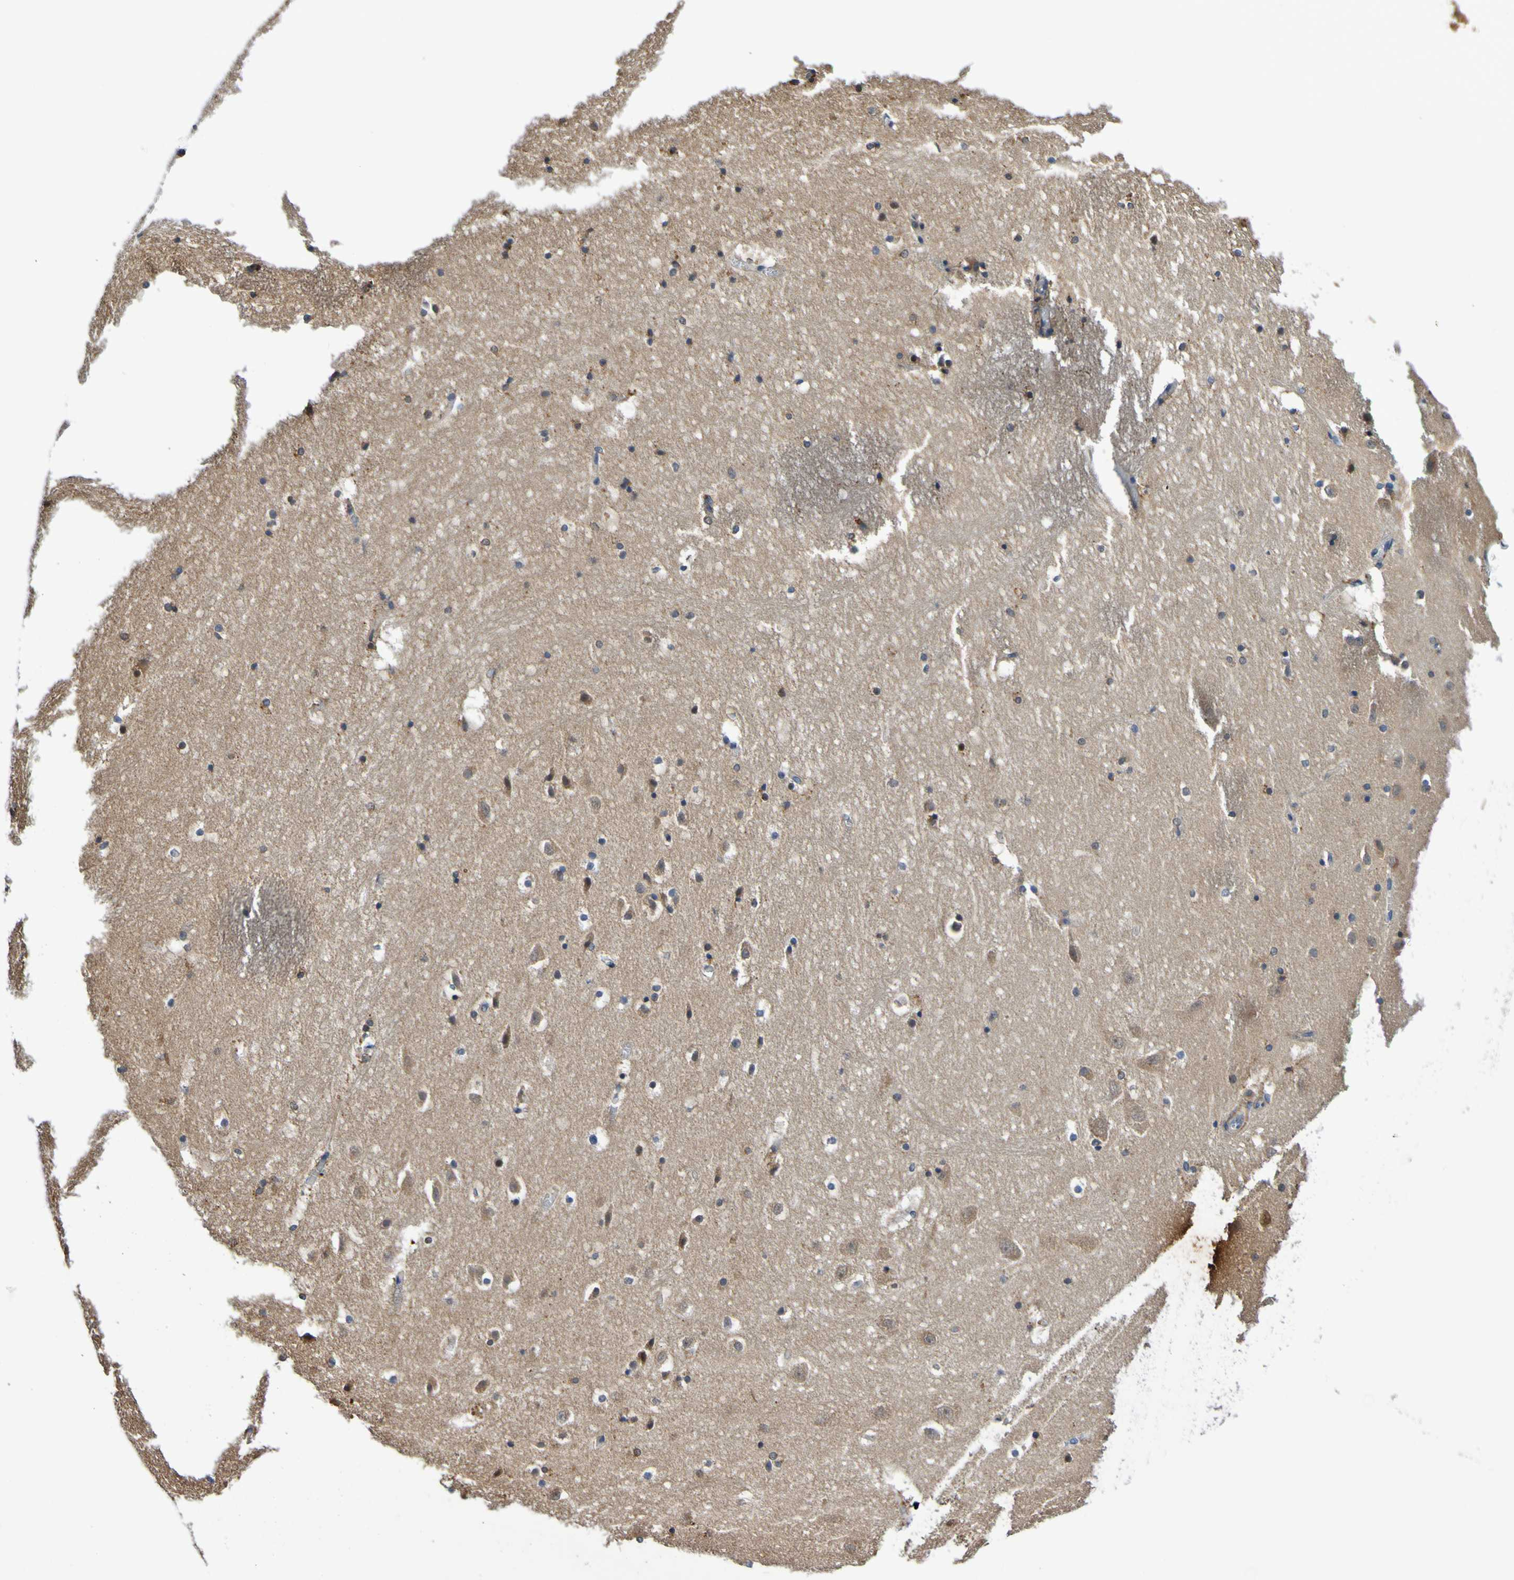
{"staining": {"intensity": "negative", "quantity": "none", "location": "none"}, "tissue": "hippocampus", "cell_type": "Glial cells", "image_type": "normal", "snomed": [{"axis": "morphology", "description": "Normal tissue, NOS"}, {"axis": "topography", "description": "Hippocampus"}], "caption": "There is no significant positivity in glial cells of hippocampus. The staining was performed using DAB to visualize the protein expression in brown, while the nuclei were stained in blue with hematoxylin (Magnification: 20x).", "gene": "METAP2", "patient": {"sex": "male", "age": 45}}